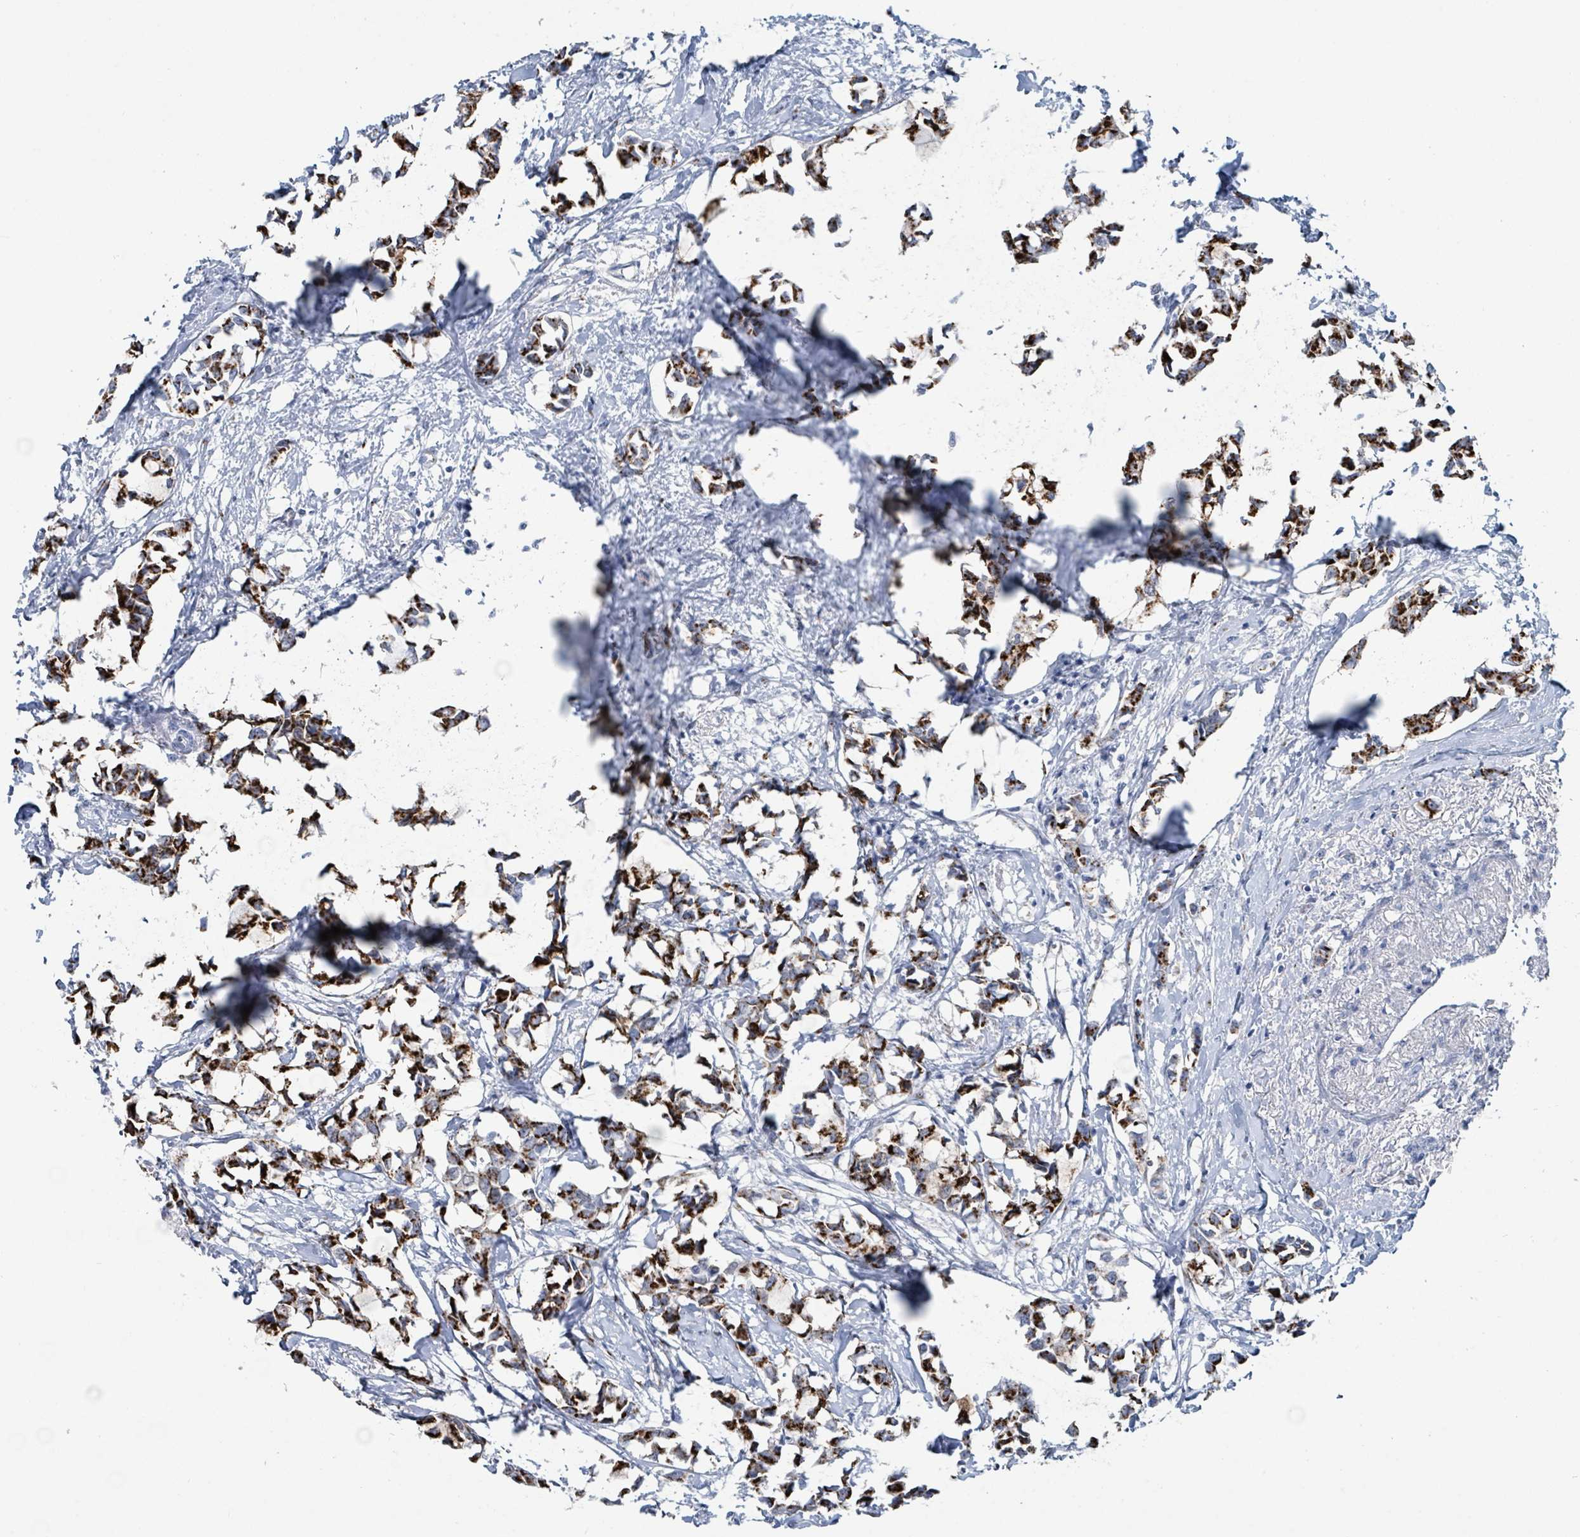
{"staining": {"intensity": "strong", "quantity": "25%-75%", "location": "cytoplasmic/membranous"}, "tissue": "breast cancer", "cell_type": "Tumor cells", "image_type": "cancer", "snomed": [{"axis": "morphology", "description": "Duct carcinoma"}, {"axis": "topography", "description": "Breast"}], "caption": "High-power microscopy captured an immunohistochemistry photomicrograph of breast cancer, revealing strong cytoplasmic/membranous expression in approximately 25%-75% of tumor cells. The staining is performed using DAB brown chromogen to label protein expression. The nuclei are counter-stained blue using hematoxylin.", "gene": "DCAF5", "patient": {"sex": "female", "age": 73}}